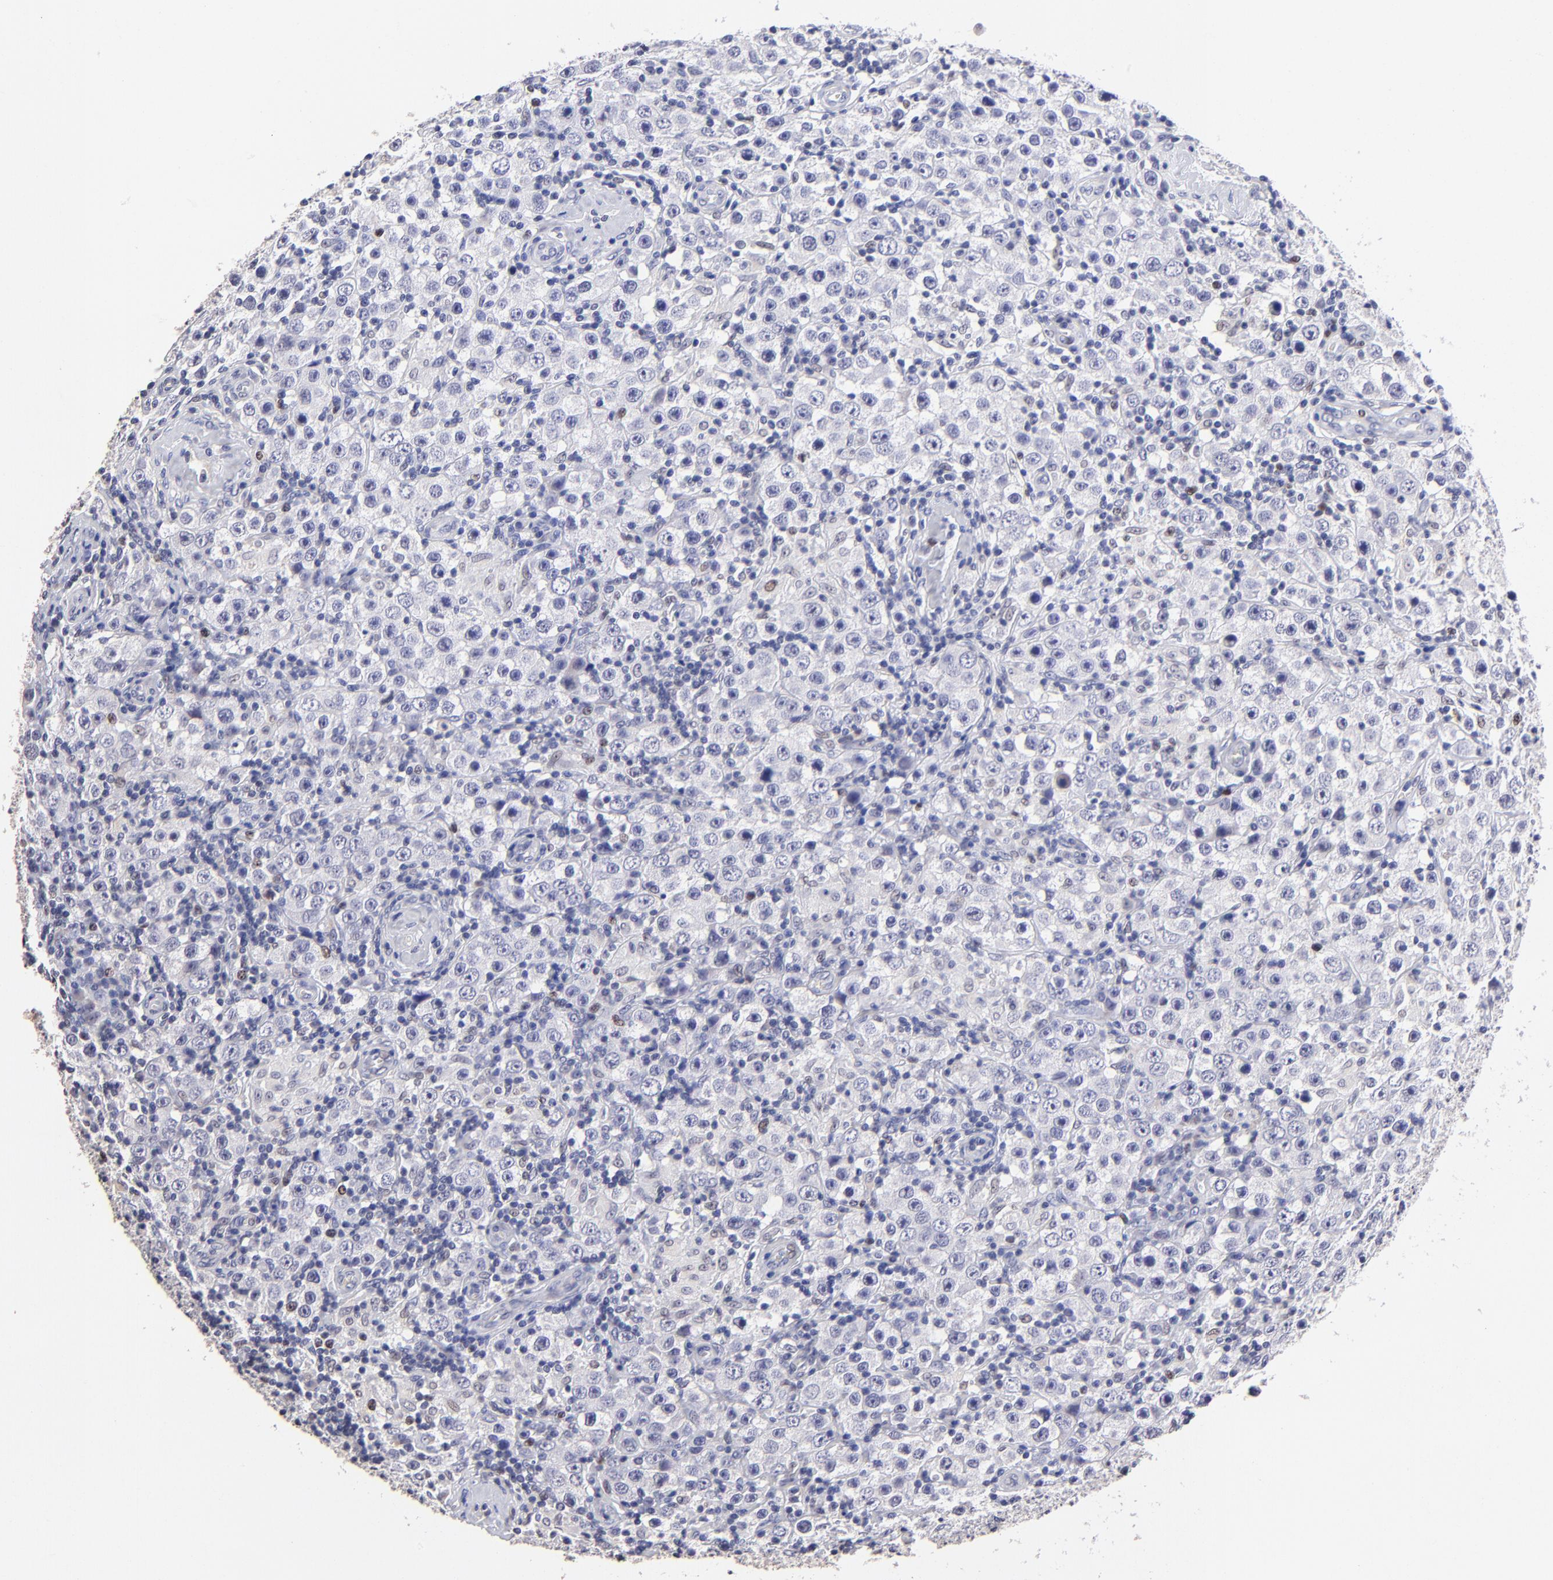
{"staining": {"intensity": "negative", "quantity": "none", "location": "none"}, "tissue": "testis cancer", "cell_type": "Tumor cells", "image_type": "cancer", "snomed": [{"axis": "morphology", "description": "Seminoma, NOS"}, {"axis": "topography", "description": "Testis"}], "caption": "Immunohistochemistry image of human testis cancer stained for a protein (brown), which exhibits no positivity in tumor cells.", "gene": "DNMT1", "patient": {"sex": "male", "age": 32}}